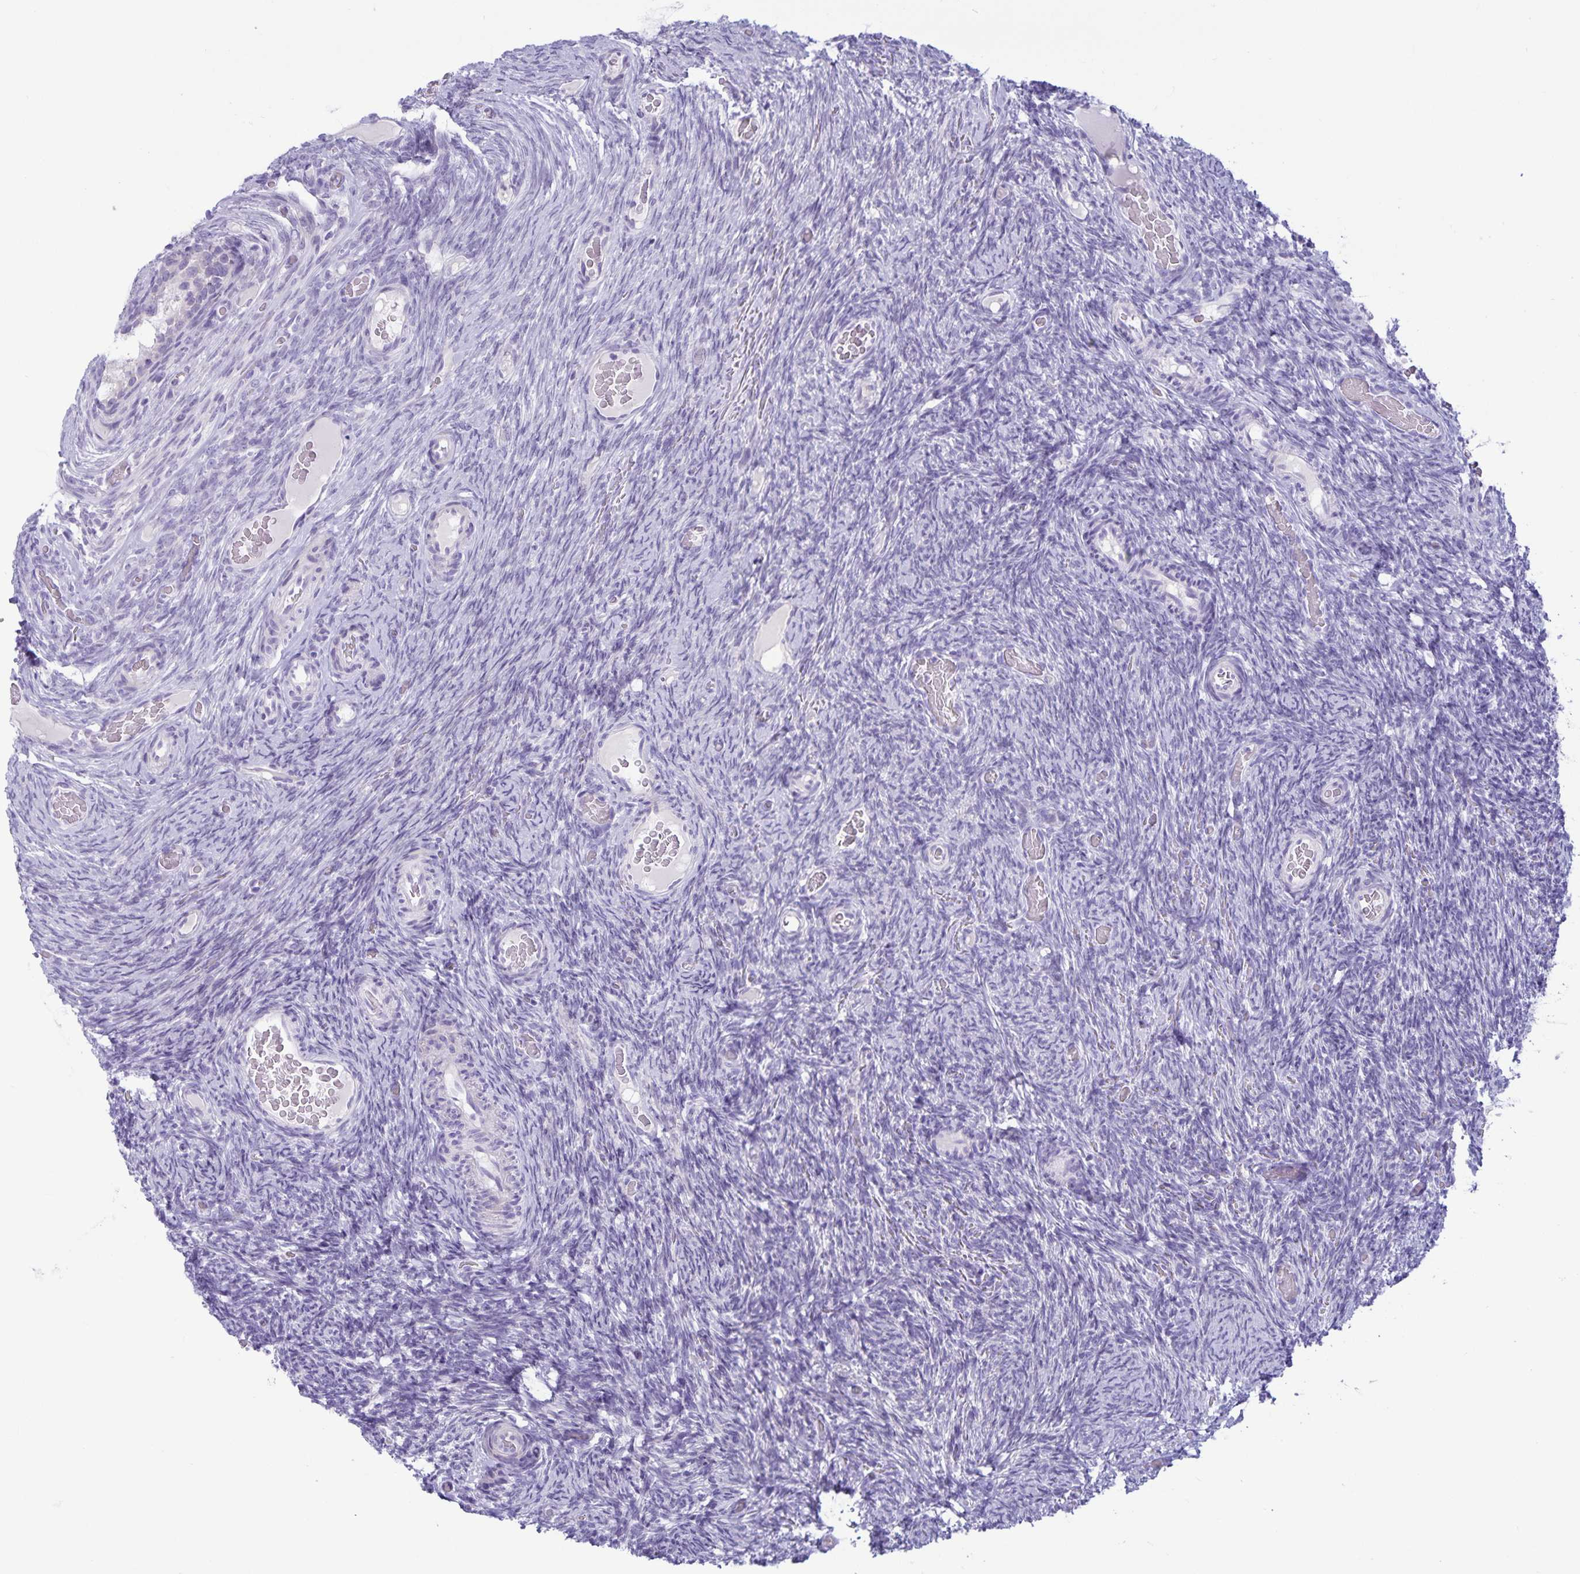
{"staining": {"intensity": "negative", "quantity": "none", "location": "none"}, "tissue": "ovary", "cell_type": "Ovarian stroma cells", "image_type": "normal", "snomed": [{"axis": "morphology", "description": "Normal tissue, NOS"}, {"axis": "topography", "description": "Ovary"}], "caption": "This is an IHC micrograph of unremarkable ovary. There is no positivity in ovarian stroma cells.", "gene": "IBTK", "patient": {"sex": "female", "age": 34}}